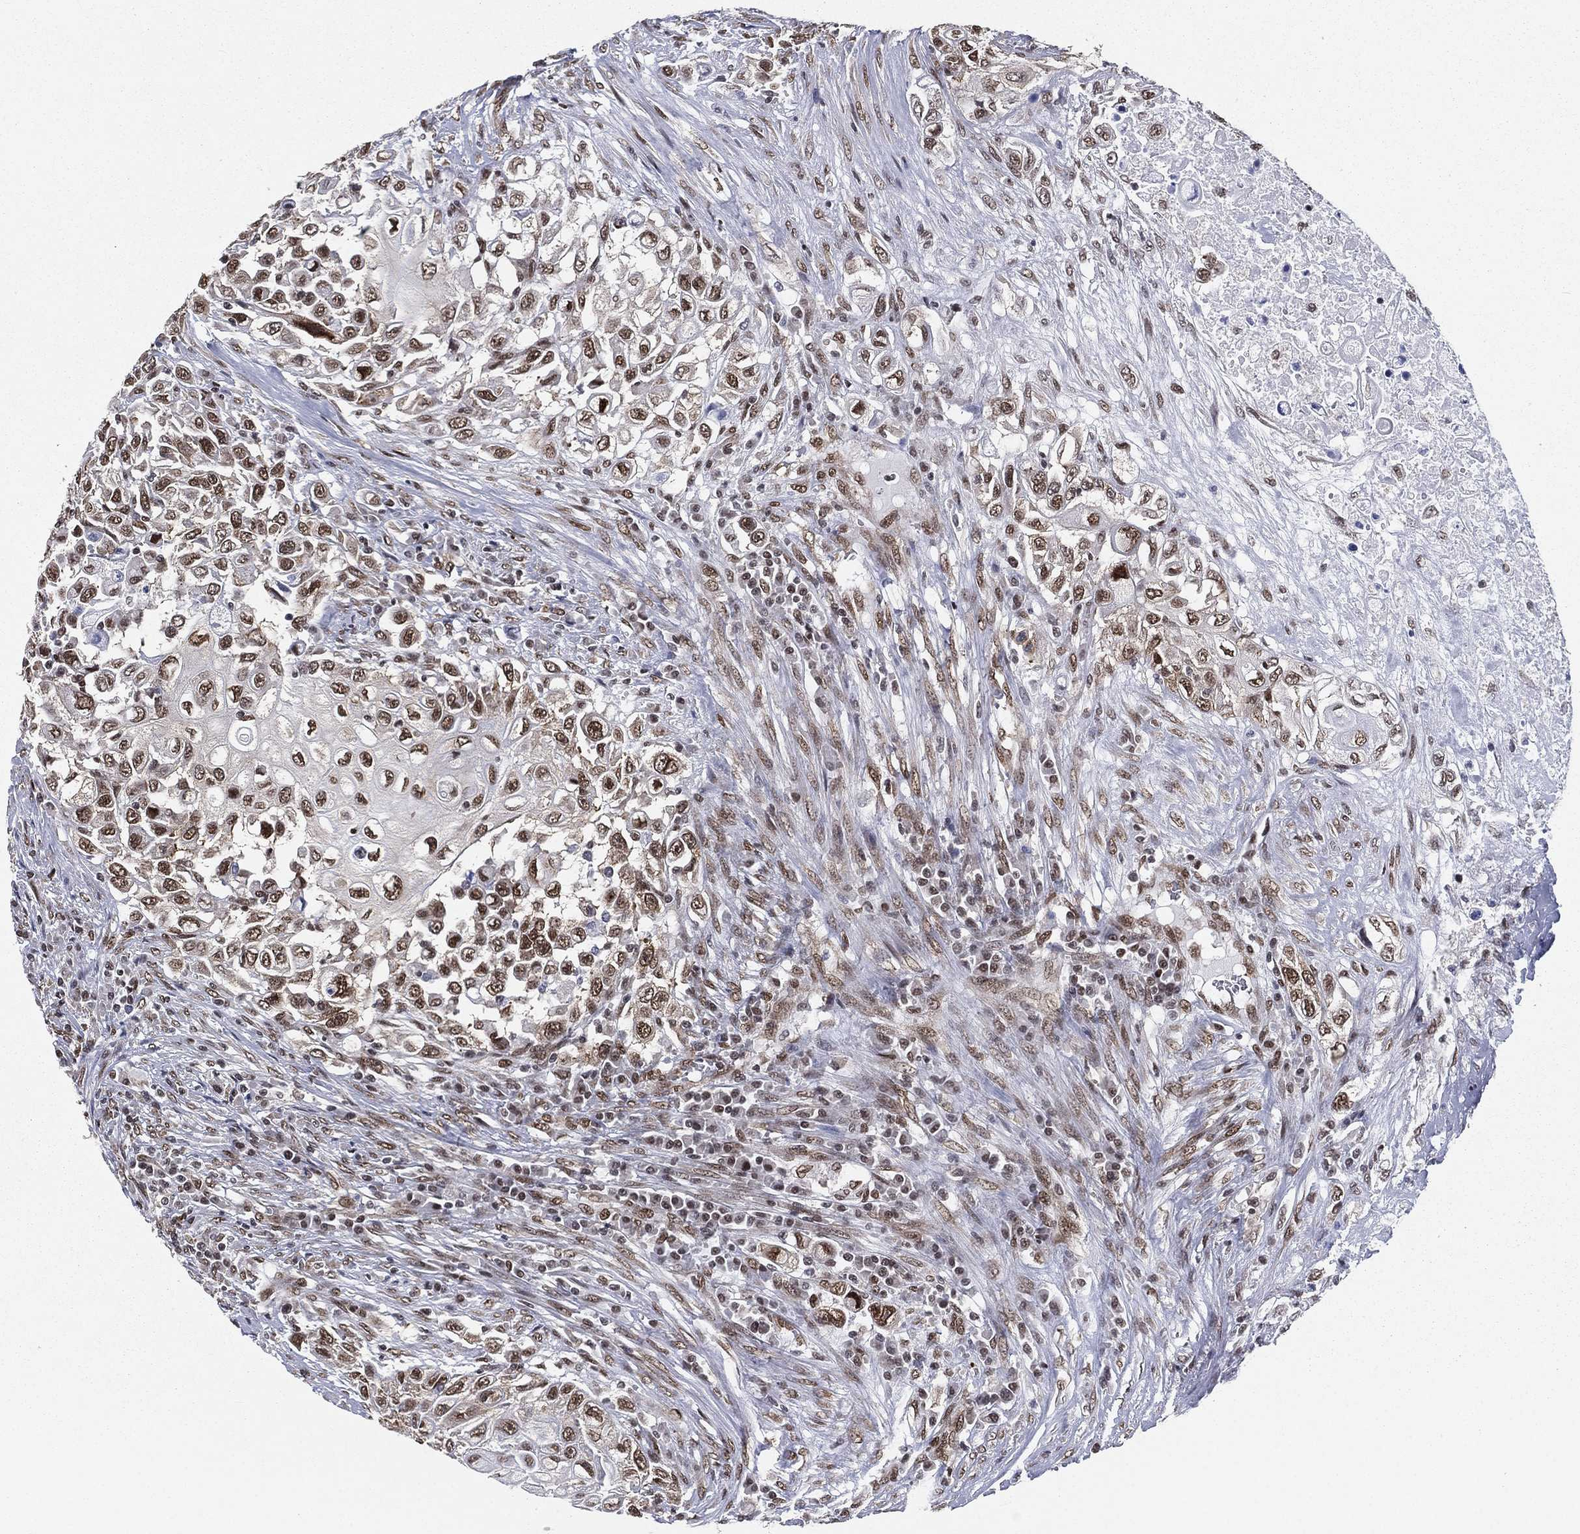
{"staining": {"intensity": "strong", "quantity": ">75%", "location": "nuclear"}, "tissue": "urothelial cancer", "cell_type": "Tumor cells", "image_type": "cancer", "snomed": [{"axis": "morphology", "description": "Urothelial carcinoma, High grade"}, {"axis": "topography", "description": "Urinary bladder"}], "caption": "Strong nuclear protein expression is seen in about >75% of tumor cells in urothelial cancer. (DAB = brown stain, brightfield microscopy at high magnification).", "gene": "FUBP3", "patient": {"sex": "female", "age": 56}}